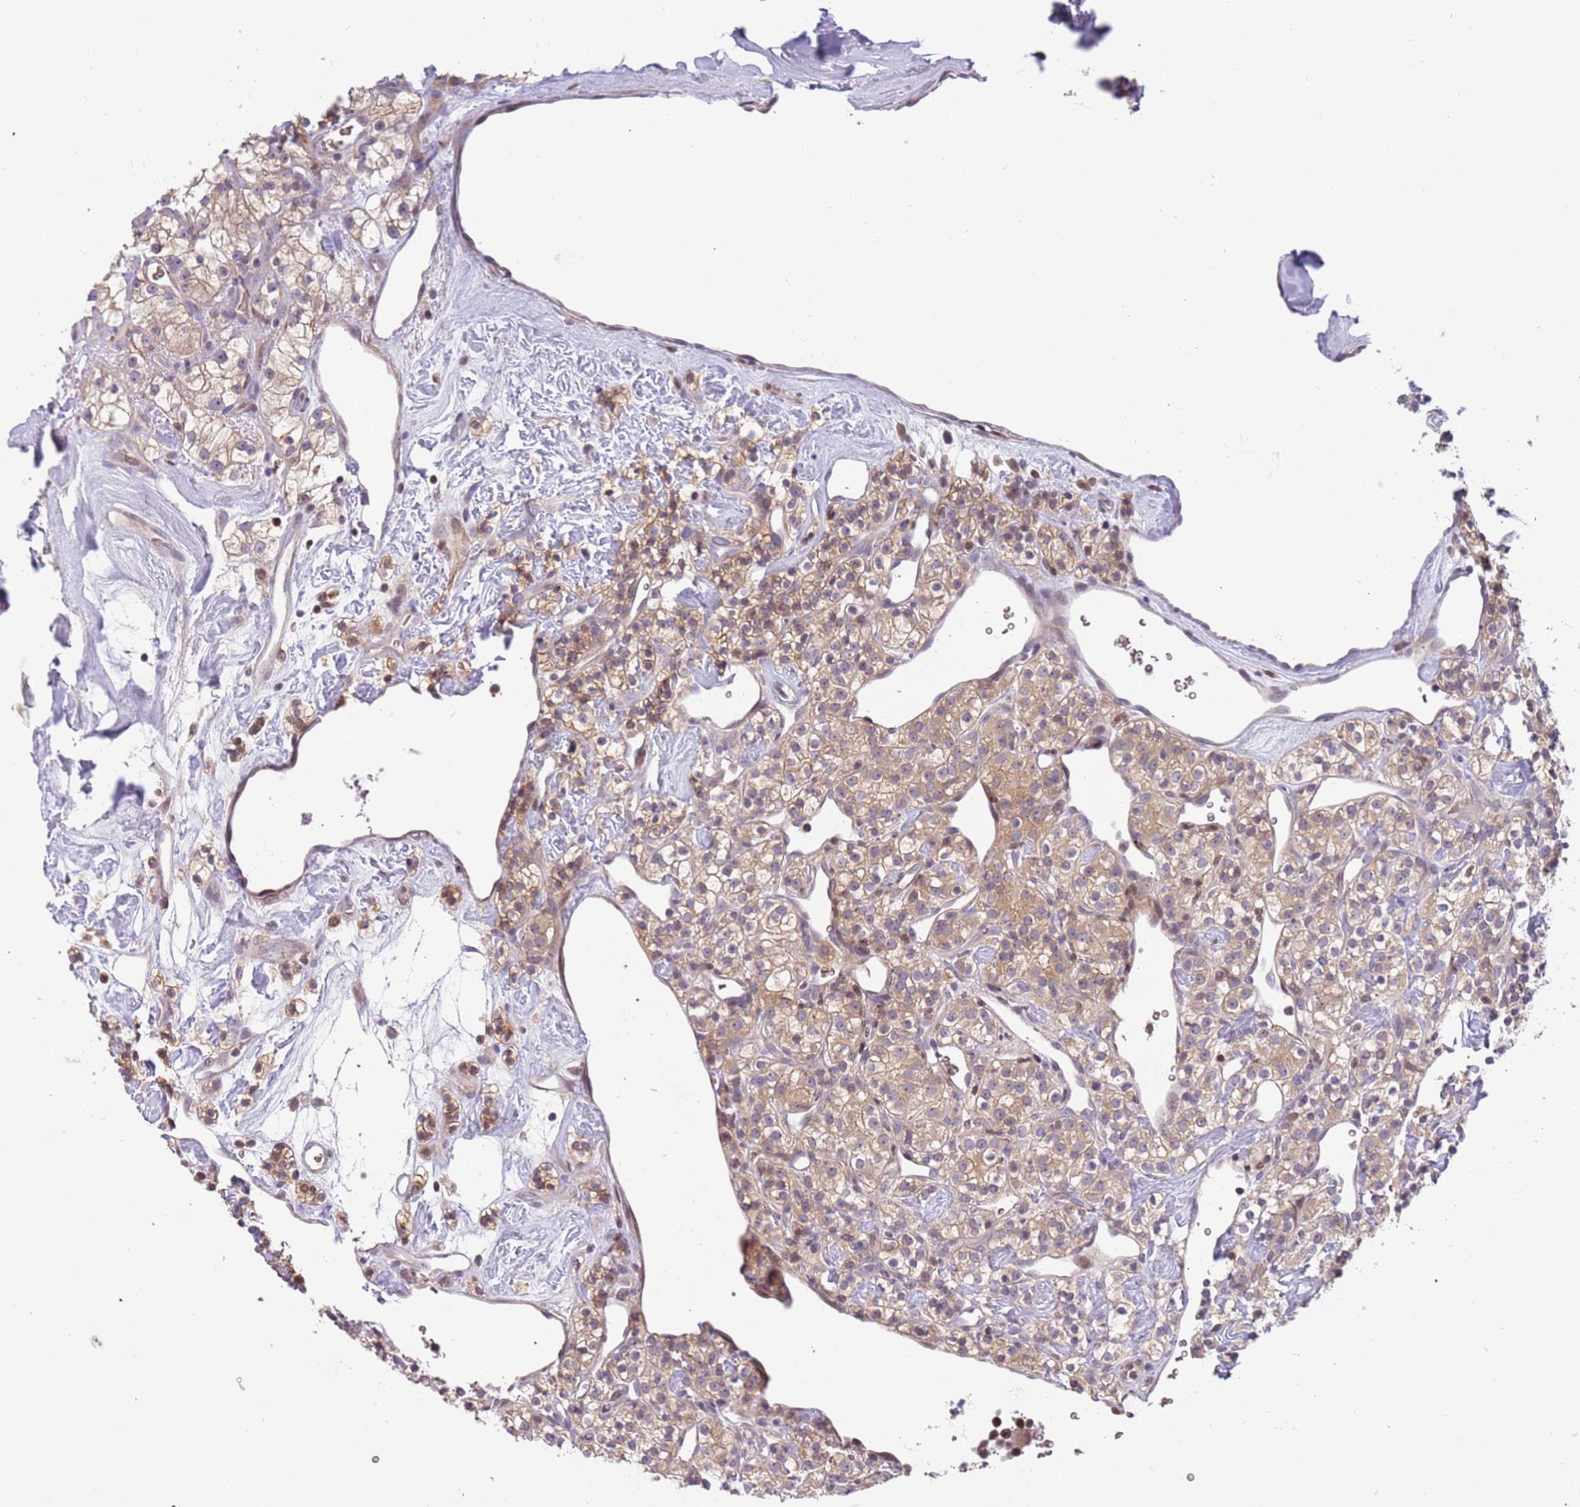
{"staining": {"intensity": "weak", "quantity": ">75%", "location": "cytoplasmic/membranous"}, "tissue": "renal cancer", "cell_type": "Tumor cells", "image_type": "cancer", "snomed": [{"axis": "morphology", "description": "Adenocarcinoma, NOS"}, {"axis": "topography", "description": "Kidney"}], "caption": "The photomicrograph reveals a brown stain indicating the presence of a protein in the cytoplasmic/membranous of tumor cells in renal cancer. (Stains: DAB (3,3'-diaminobenzidine) in brown, nuclei in blue, Microscopy: brightfield microscopy at high magnification).", "gene": "ARHGEF5", "patient": {"sex": "male", "age": 77}}